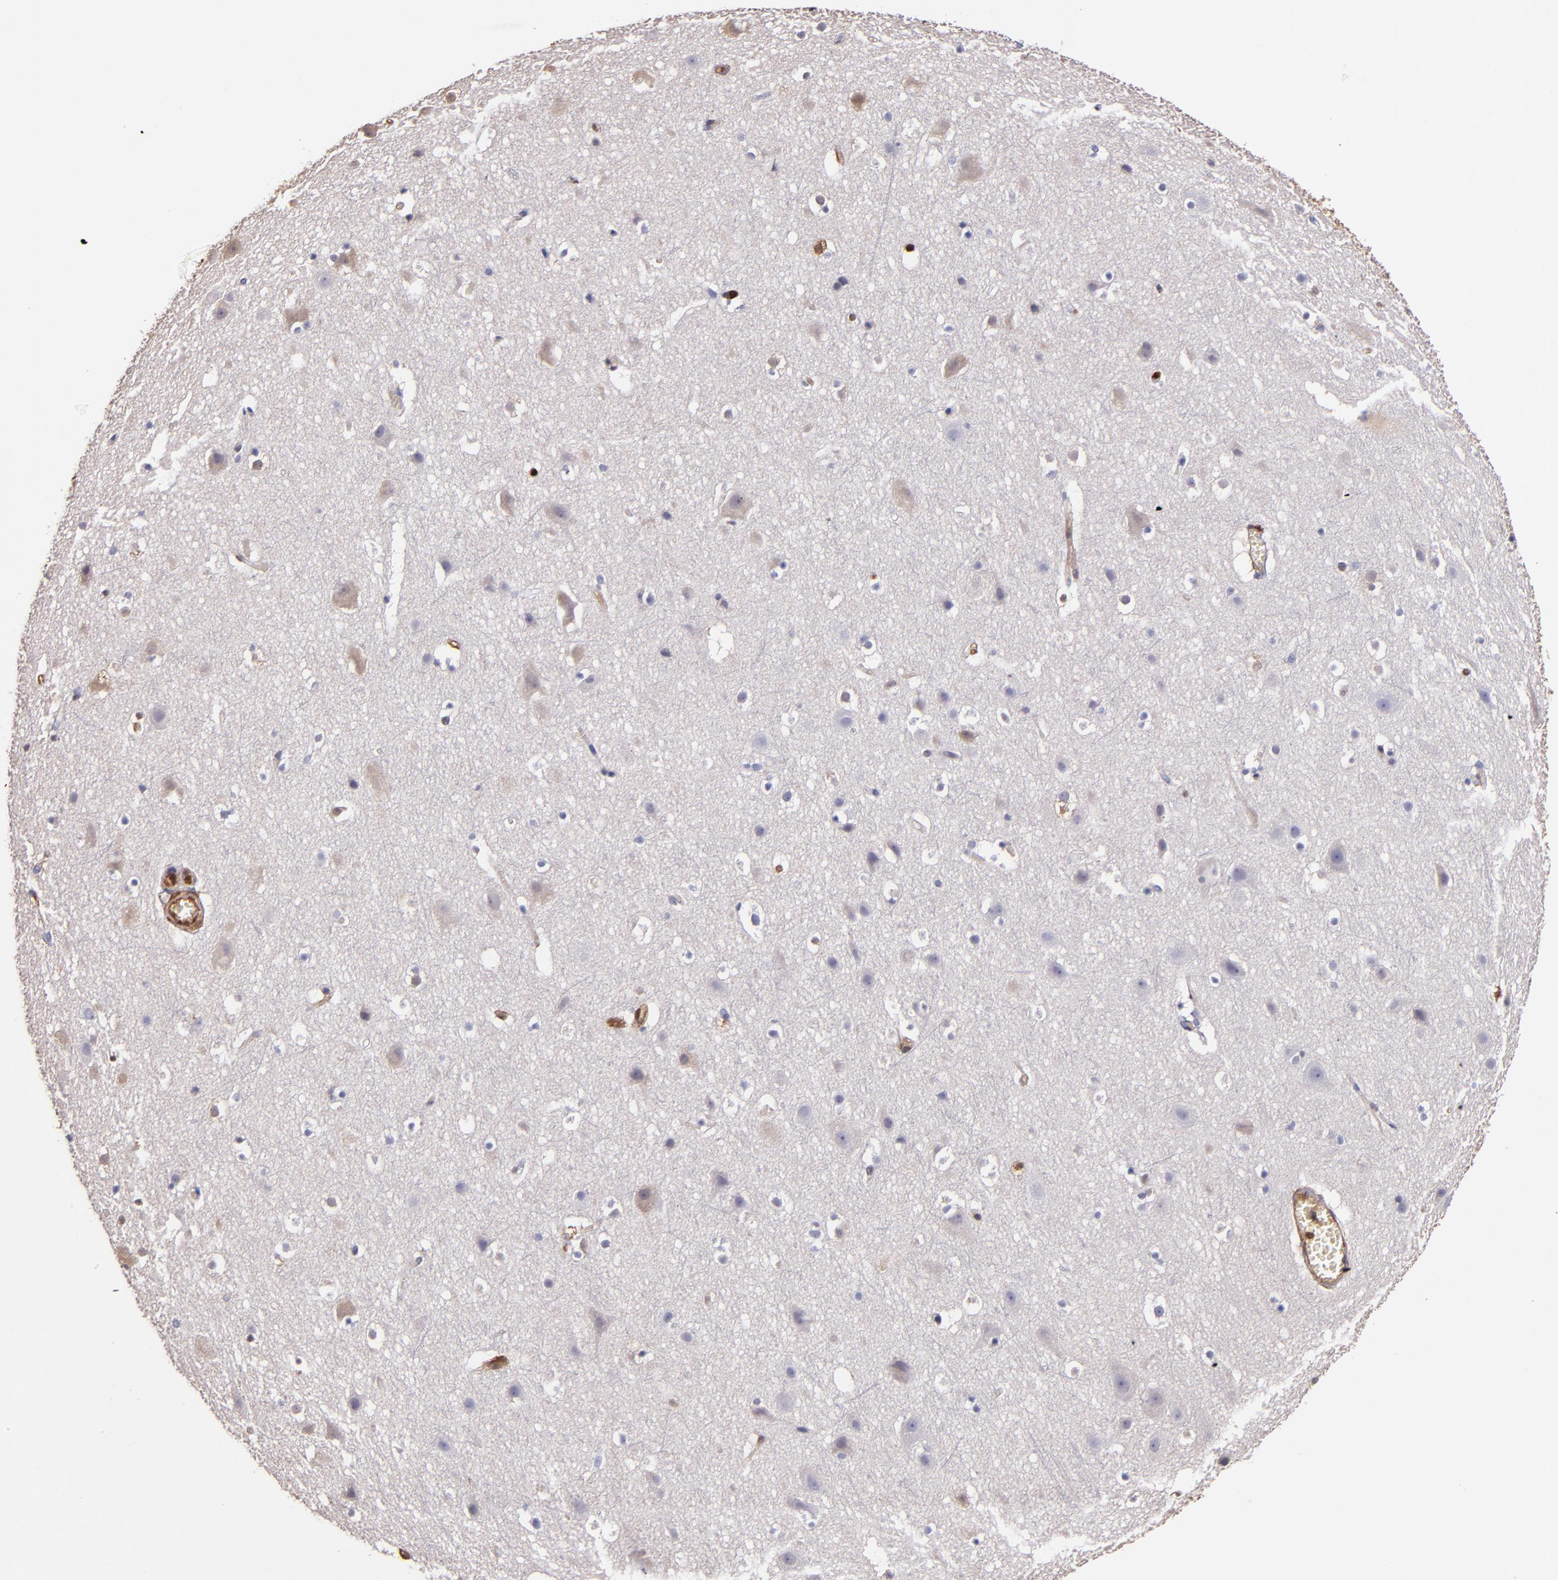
{"staining": {"intensity": "moderate", "quantity": "25%-75%", "location": "cytoplasmic/membranous,nuclear"}, "tissue": "cerebral cortex", "cell_type": "Endothelial cells", "image_type": "normal", "snomed": [{"axis": "morphology", "description": "Normal tissue, NOS"}, {"axis": "topography", "description": "Cerebral cortex"}], "caption": "Immunohistochemical staining of unremarkable human cerebral cortex exhibits medium levels of moderate cytoplasmic/membranous,nuclear positivity in about 25%-75% of endothelial cells.", "gene": "S100A6", "patient": {"sex": "male", "age": 45}}